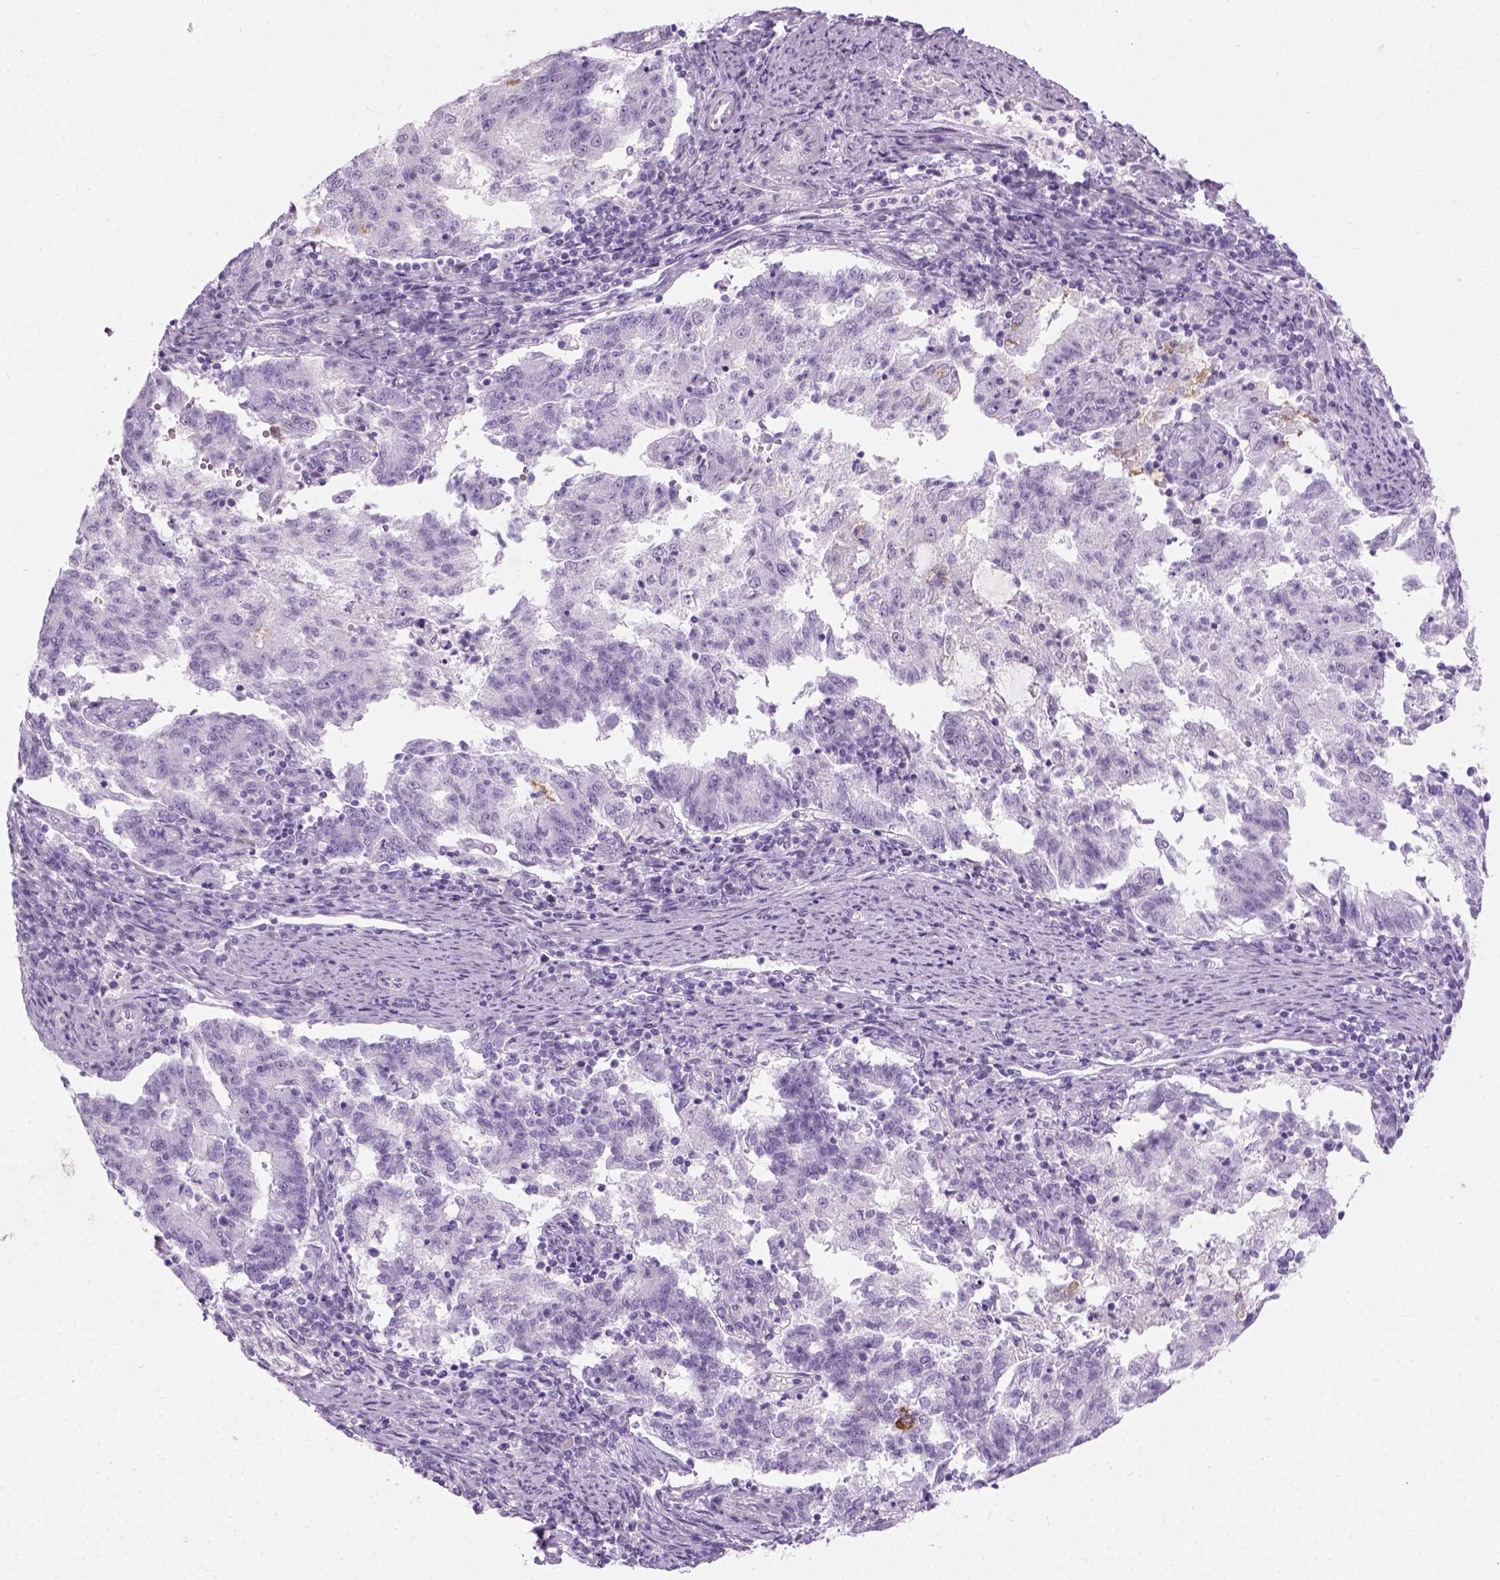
{"staining": {"intensity": "negative", "quantity": "none", "location": "none"}, "tissue": "endometrial cancer", "cell_type": "Tumor cells", "image_type": "cancer", "snomed": [{"axis": "morphology", "description": "Adenocarcinoma, NOS"}, {"axis": "topography", "description": "Endometrium"}], "caption": "Immunohistochemical staining of human endometrial cancer (adenocarcinoma) exhibits no significant staining in tumor cells. (Brightfield microscopy of DAB (3,3'-diaminobenzidine) IHC at high magnification).", "gene": "AXDND1", "patient": {"sex": "female", "age": 82}}